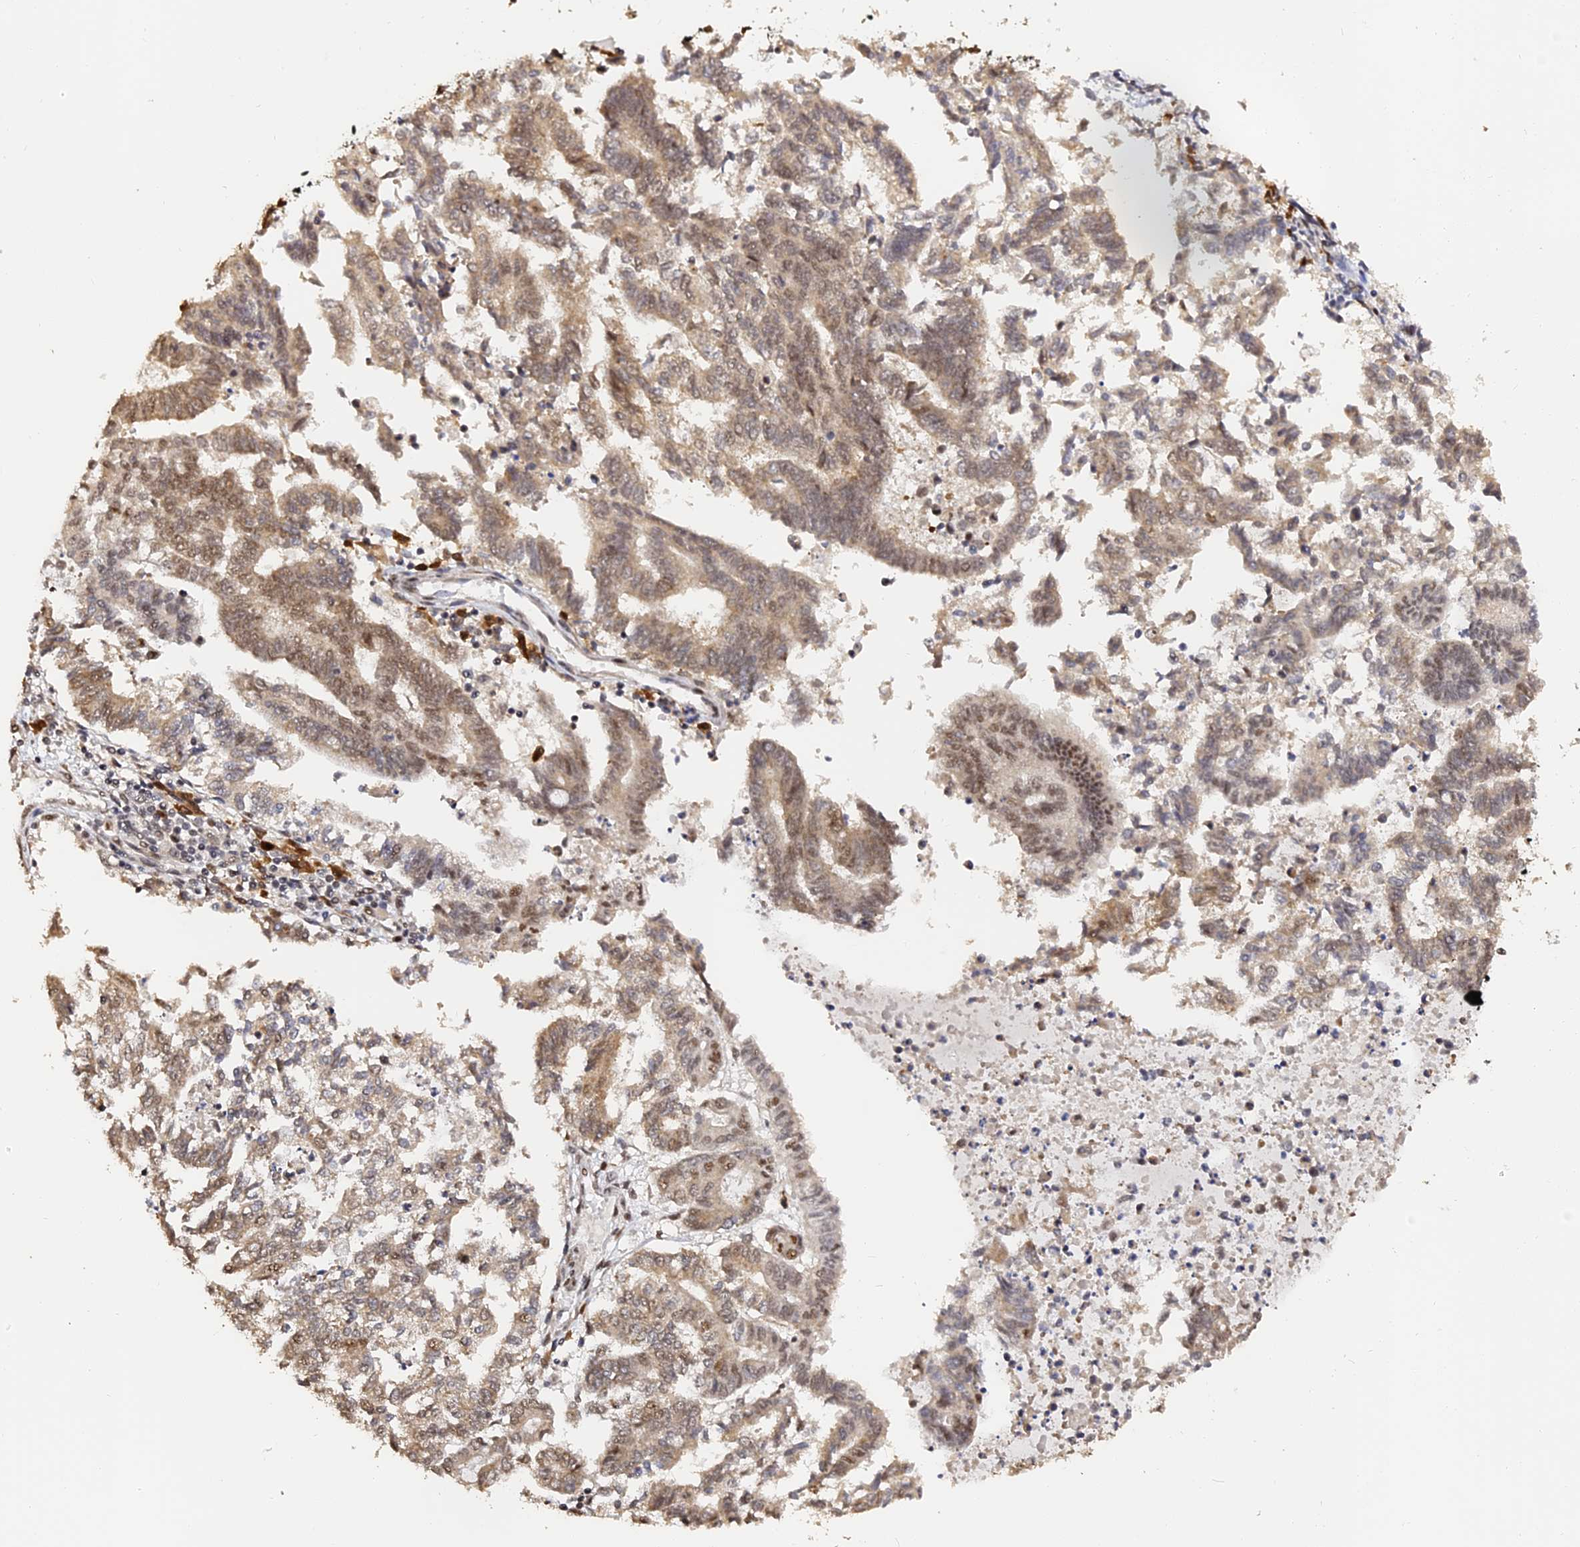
{"staining": {"intensity": "moderate", "quantity": "25%-75%", "location": "cytoplasmic/membranous,nuclear"}, "tissue": "endometrial cancer", "cell_type": "Tumor cells", "image_type": "cancer", "snomed": [{"axis": "morphology", "description": "Adenocarcinoma, NOS"}, {"axis": "topography", "description": "Endometrium"}], "caption": "Immunohistochemical staining of adenocarcinoma (endometrial) demonstrates moderate cytoplasmic/membranous and nuclear protein expression in about 25%-75% of tumor cells.", "gene": "MCRS1", "patient": {"sex": "female", "age": 79}}